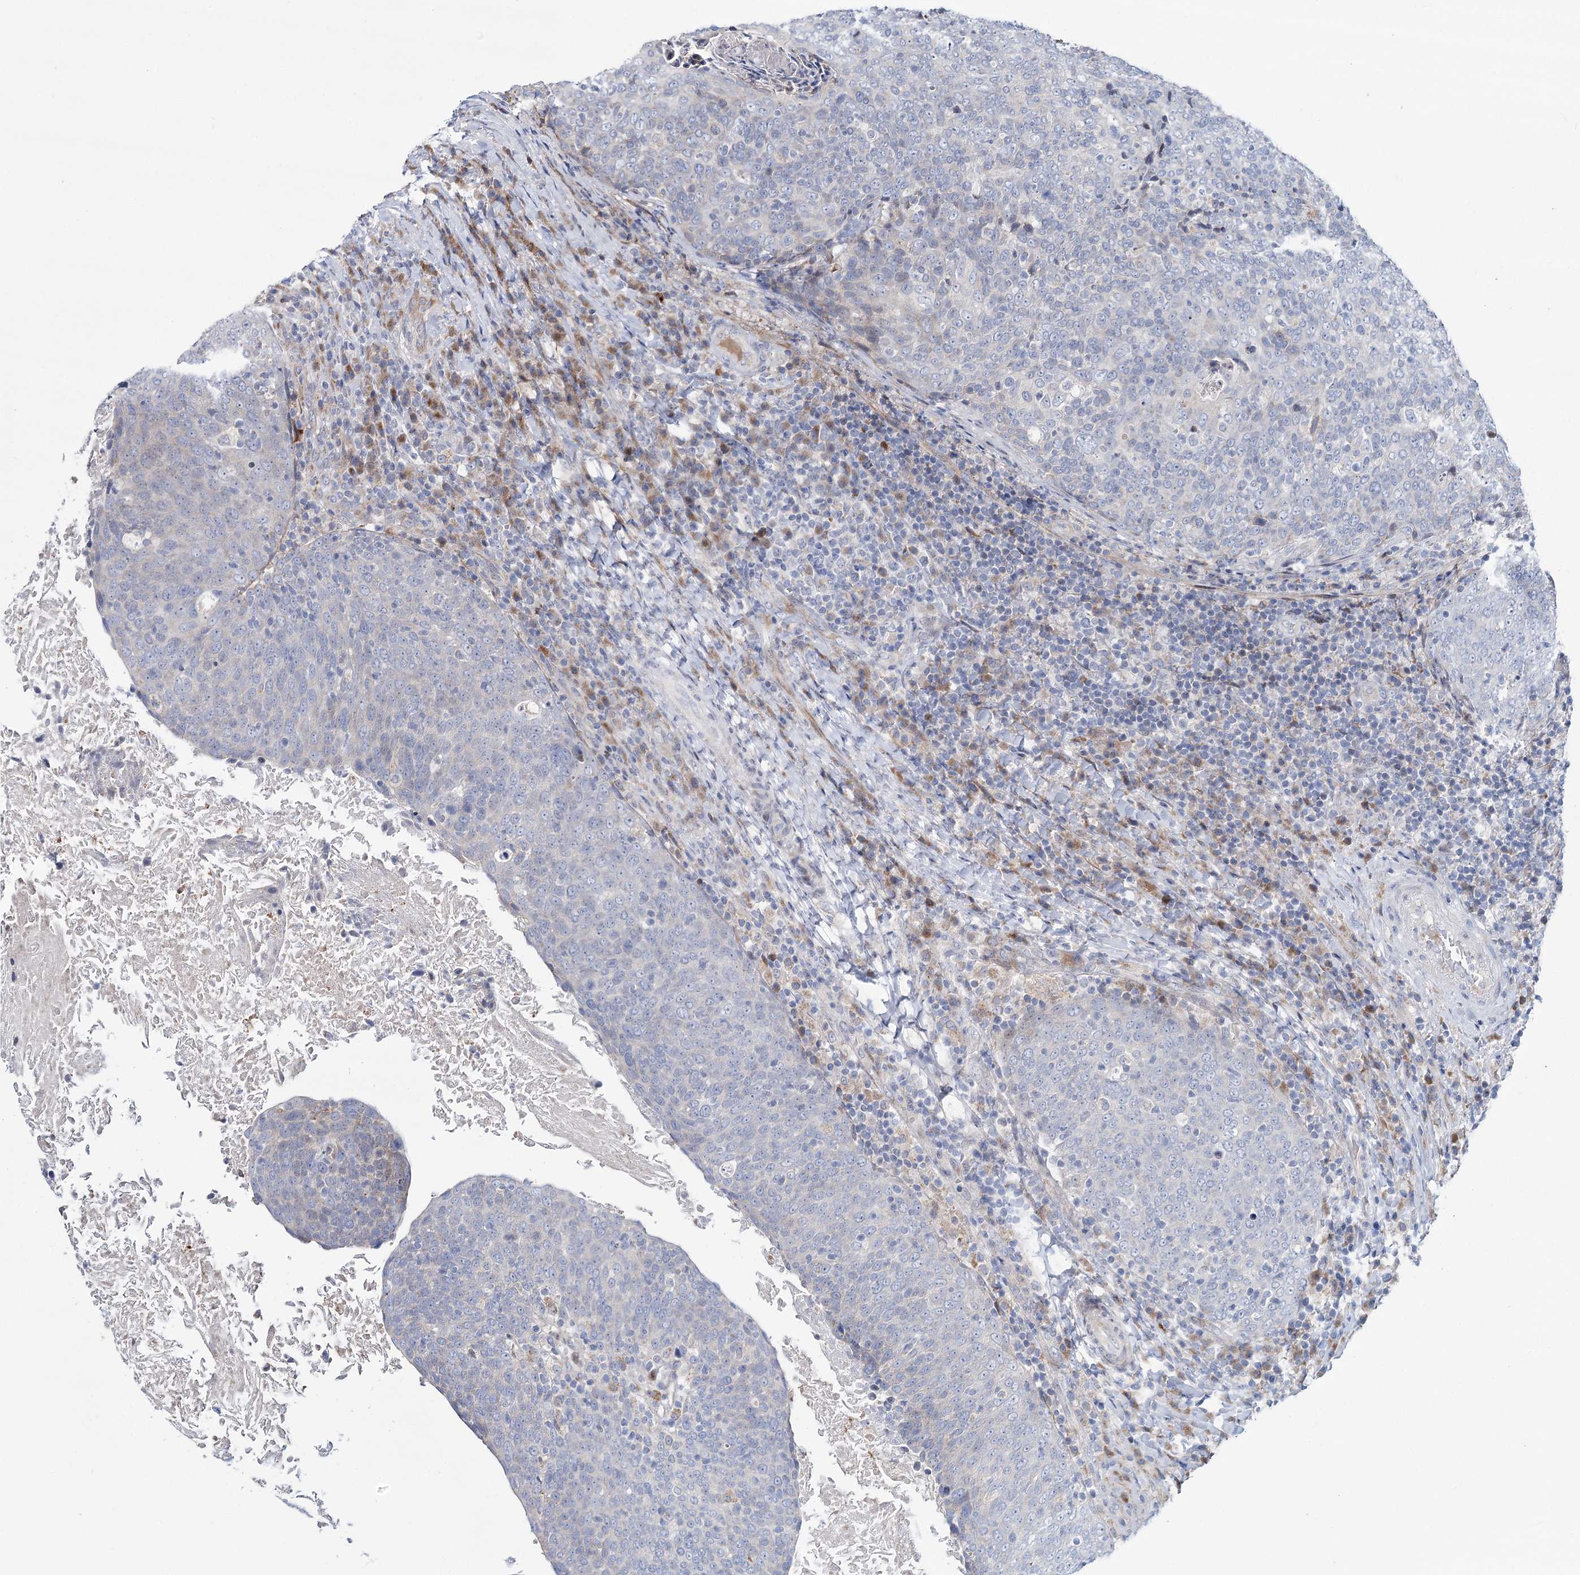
{"staining": {"intensity": "negative", "quantity": "none", "location": "none"}, "tissue": "head and neck cancer", "cell_type": "Tumor cells", "image_type": "cancer", "snomed": [{"axis": "morphology", "description": "Squamous cell carcinoma, NOS"}, {"axis": "morphology", "description": "Squamous cell carcinoma, metastatic, NOS"}, {"axis": "topography", "description": "Lymph node"}, {"axis": "topography", "description": "Head-Neck"}], "caption": "Human head and neck cancer (metastatic squamous cell carcinoma) stained for a protein using IHC displays no staining in tumor cells.", "gene": "CPLANE1", "patient": {"sex": "male", "age": 62}}